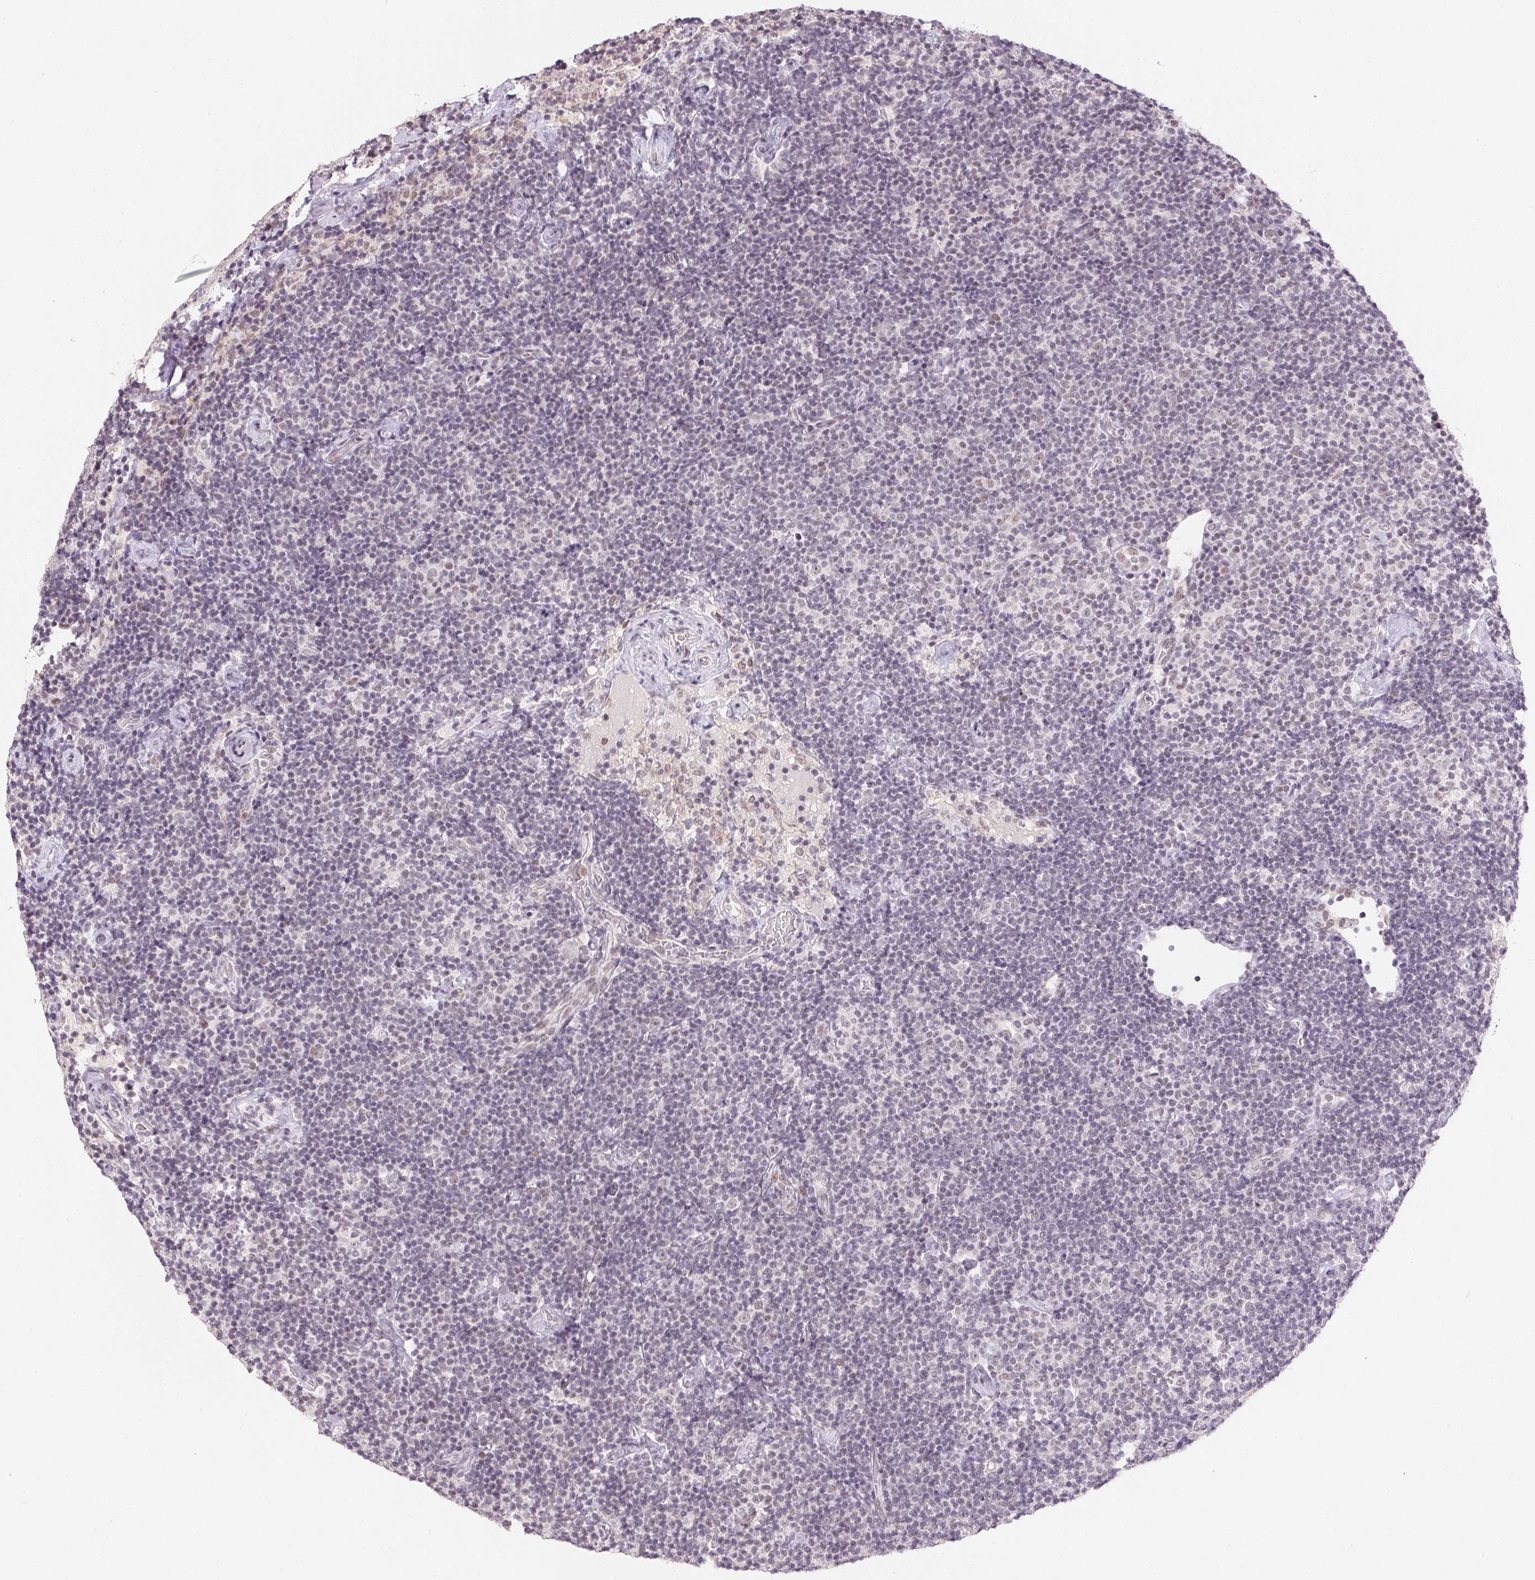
{"staining": {"intensity": "negative", "quantity": "none", "location": "none"}, "tissue": "lymphoma", "cell_type": "Tumor cells", "image_type": "cancer", "snomed": [{"axis": "morphology", "description": "Malignant lymphoma, non-Hodgkin's type, Low grade"}, {"axis": "topography", "description": "Lymph node"}], "caption": "This is an IHC photomicrograph of low-grade malignant lymphoma, non-Hodgkin's type. There is no staining in tumor cells.", "gene": "KDM4D", "patient": {"sex": "male", "age": 81}}